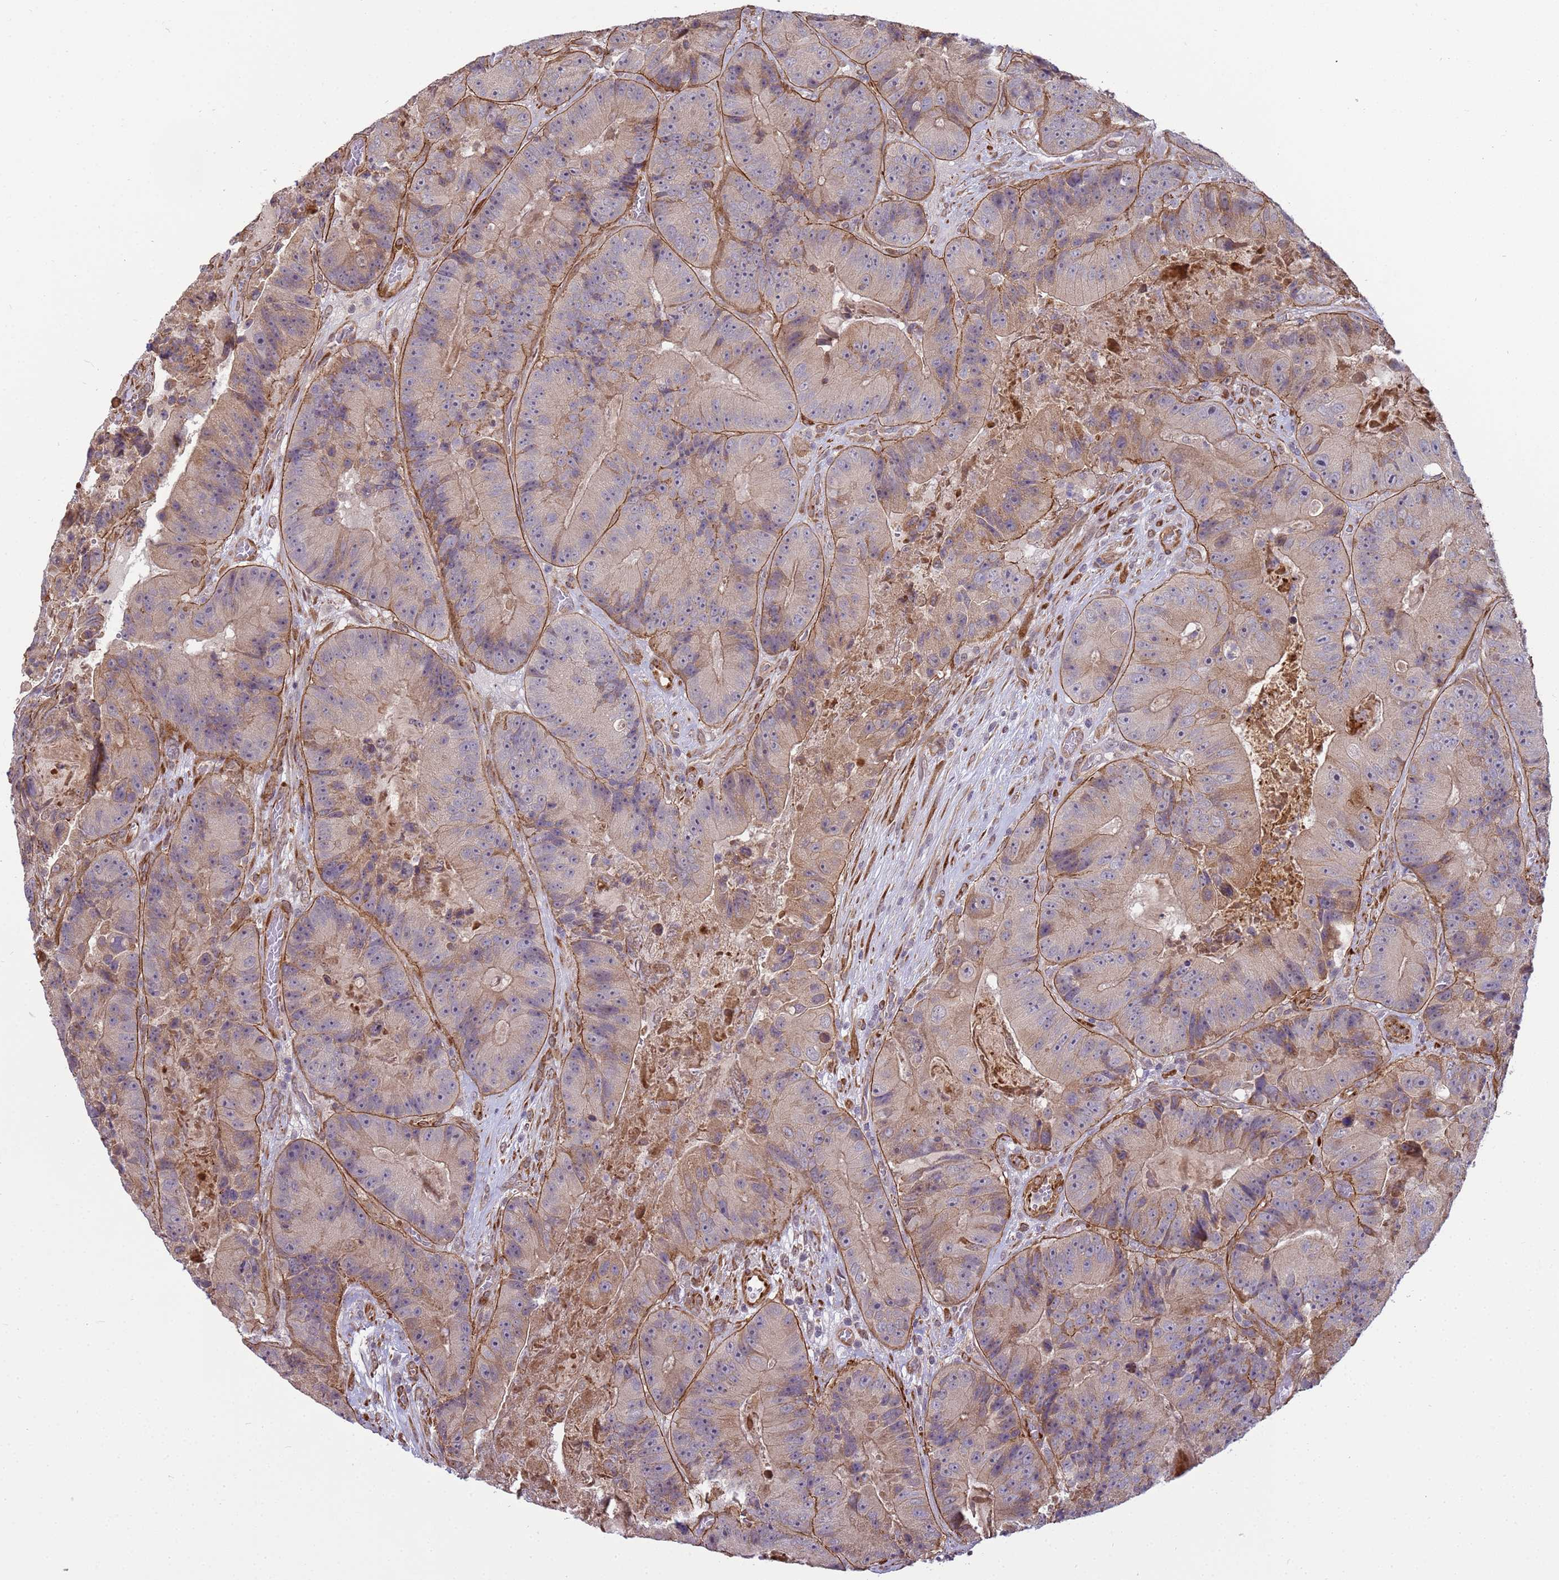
{"staining": {"intensity": "weak", "quantity": "25%-75%", "location": "cytoplasmic/membranous"}, "tissue": "colorectal cancer", "cell_type": "Tumor cells", "image_type": "cancer", "snomed": [{"axis": "morphology", "description": "Adenocarcinoma, NOS"}, {"axis": "topography", "description": "Colon"}], "caption": "A photomicrograph showing weak cytoplasmic/membranous staining in about 25%-75% of tumor cells in colorectal adenocarcinoma, as visualized by brown immunohistochemical staining.", "gene": "ITGB4", "patient": {"sex": "female", "age": 86}}